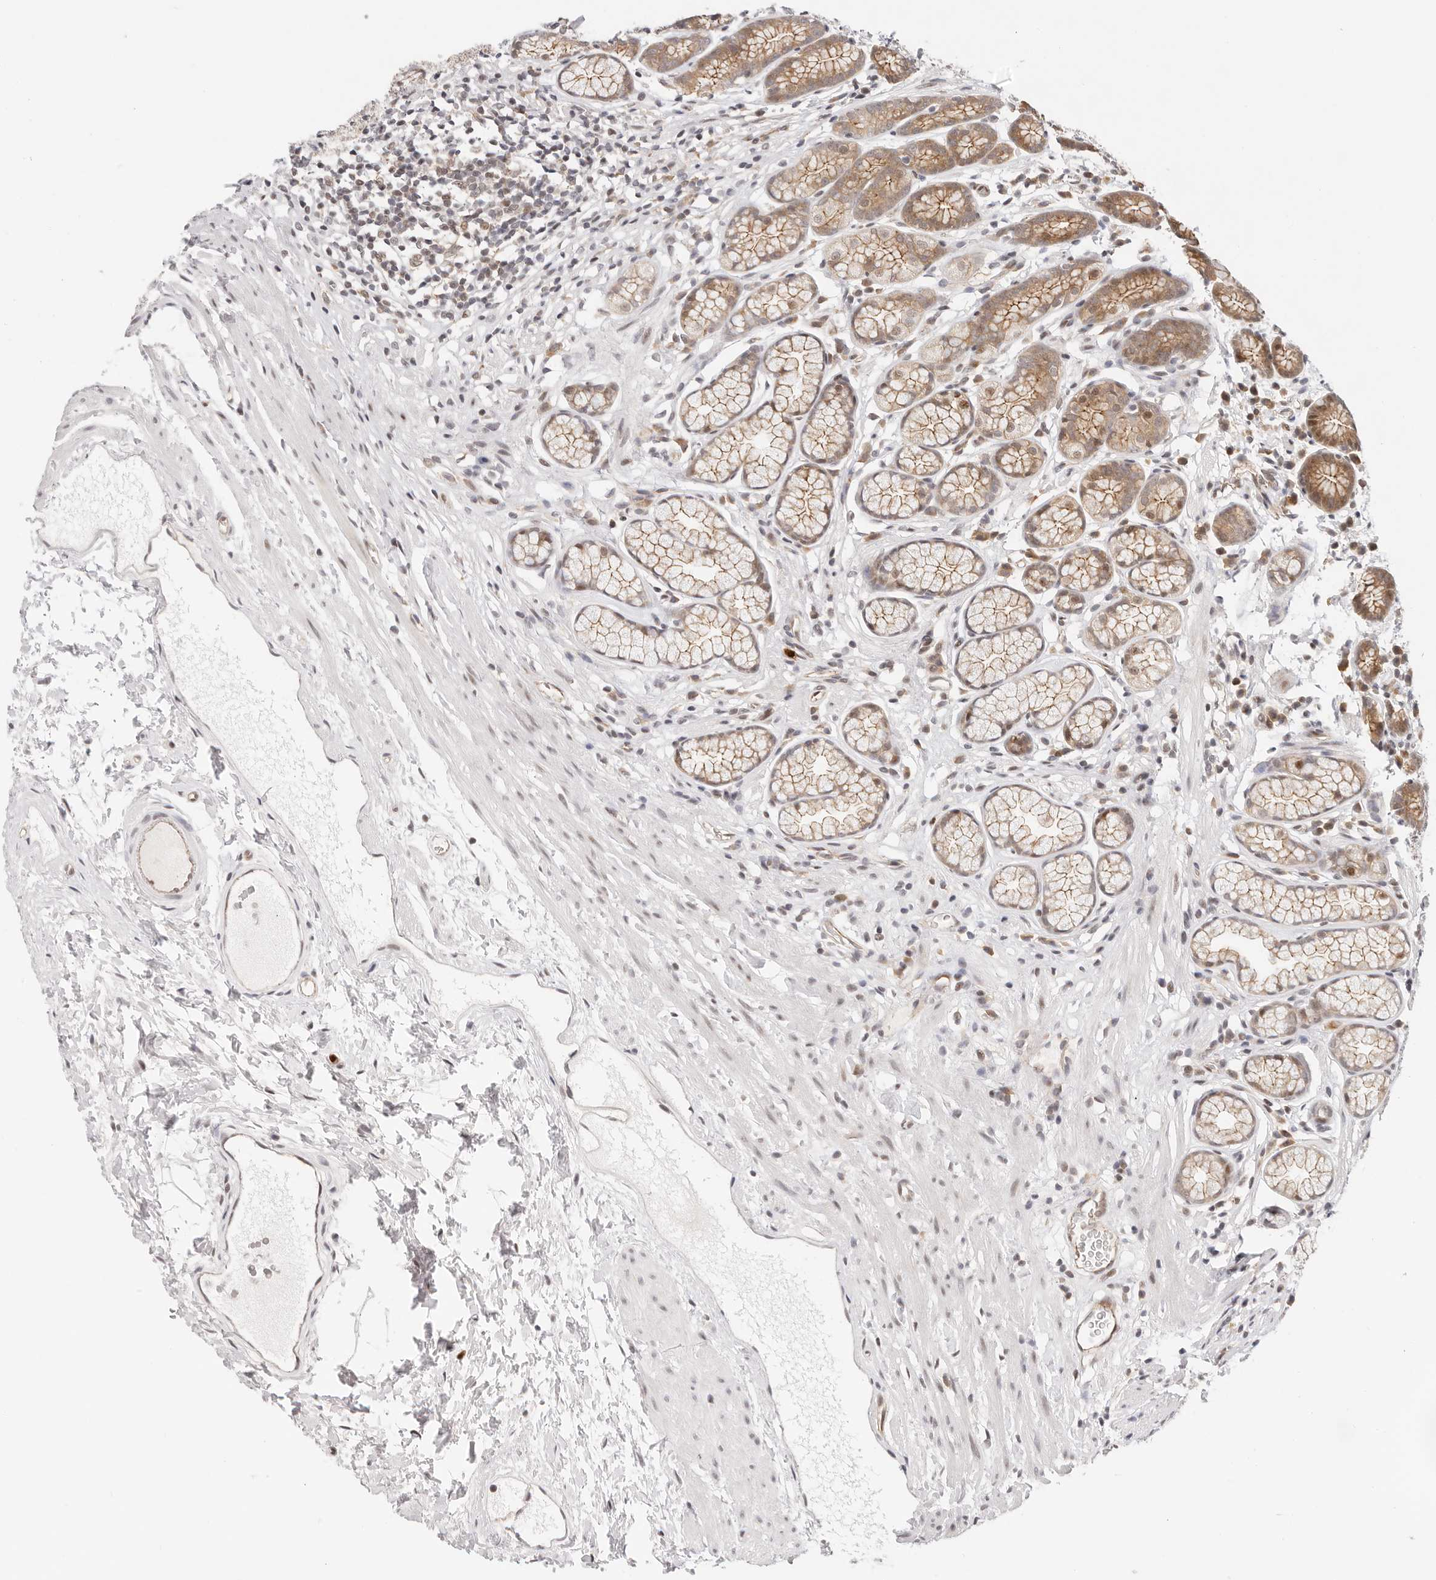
{"staining": {"intensity": "moderate", "quantity": ">75%", "location": "cytoplasmic/membranous,nuclear"}, "tissue": "stomach", "cell_type": "Glandular cells", "image_type": "normal", "snomed": [{"axis": "morphology", "description": "Normal tissue, NOS"}, {"axis": "topography", "description": "Stomach"}], "caption": "An immunohistochemistry (IHC) photomicrograph of normal tissue is shown. Protein staining in brown highlights moderate cytoplasmic/membranous,nuclear positivity in stomach within glandular cells. The protein of interest is shown in brown color, while the nuclei are stained blue.", "gene": "AFDN", "patient": {"sex": "male", "age": 42}}